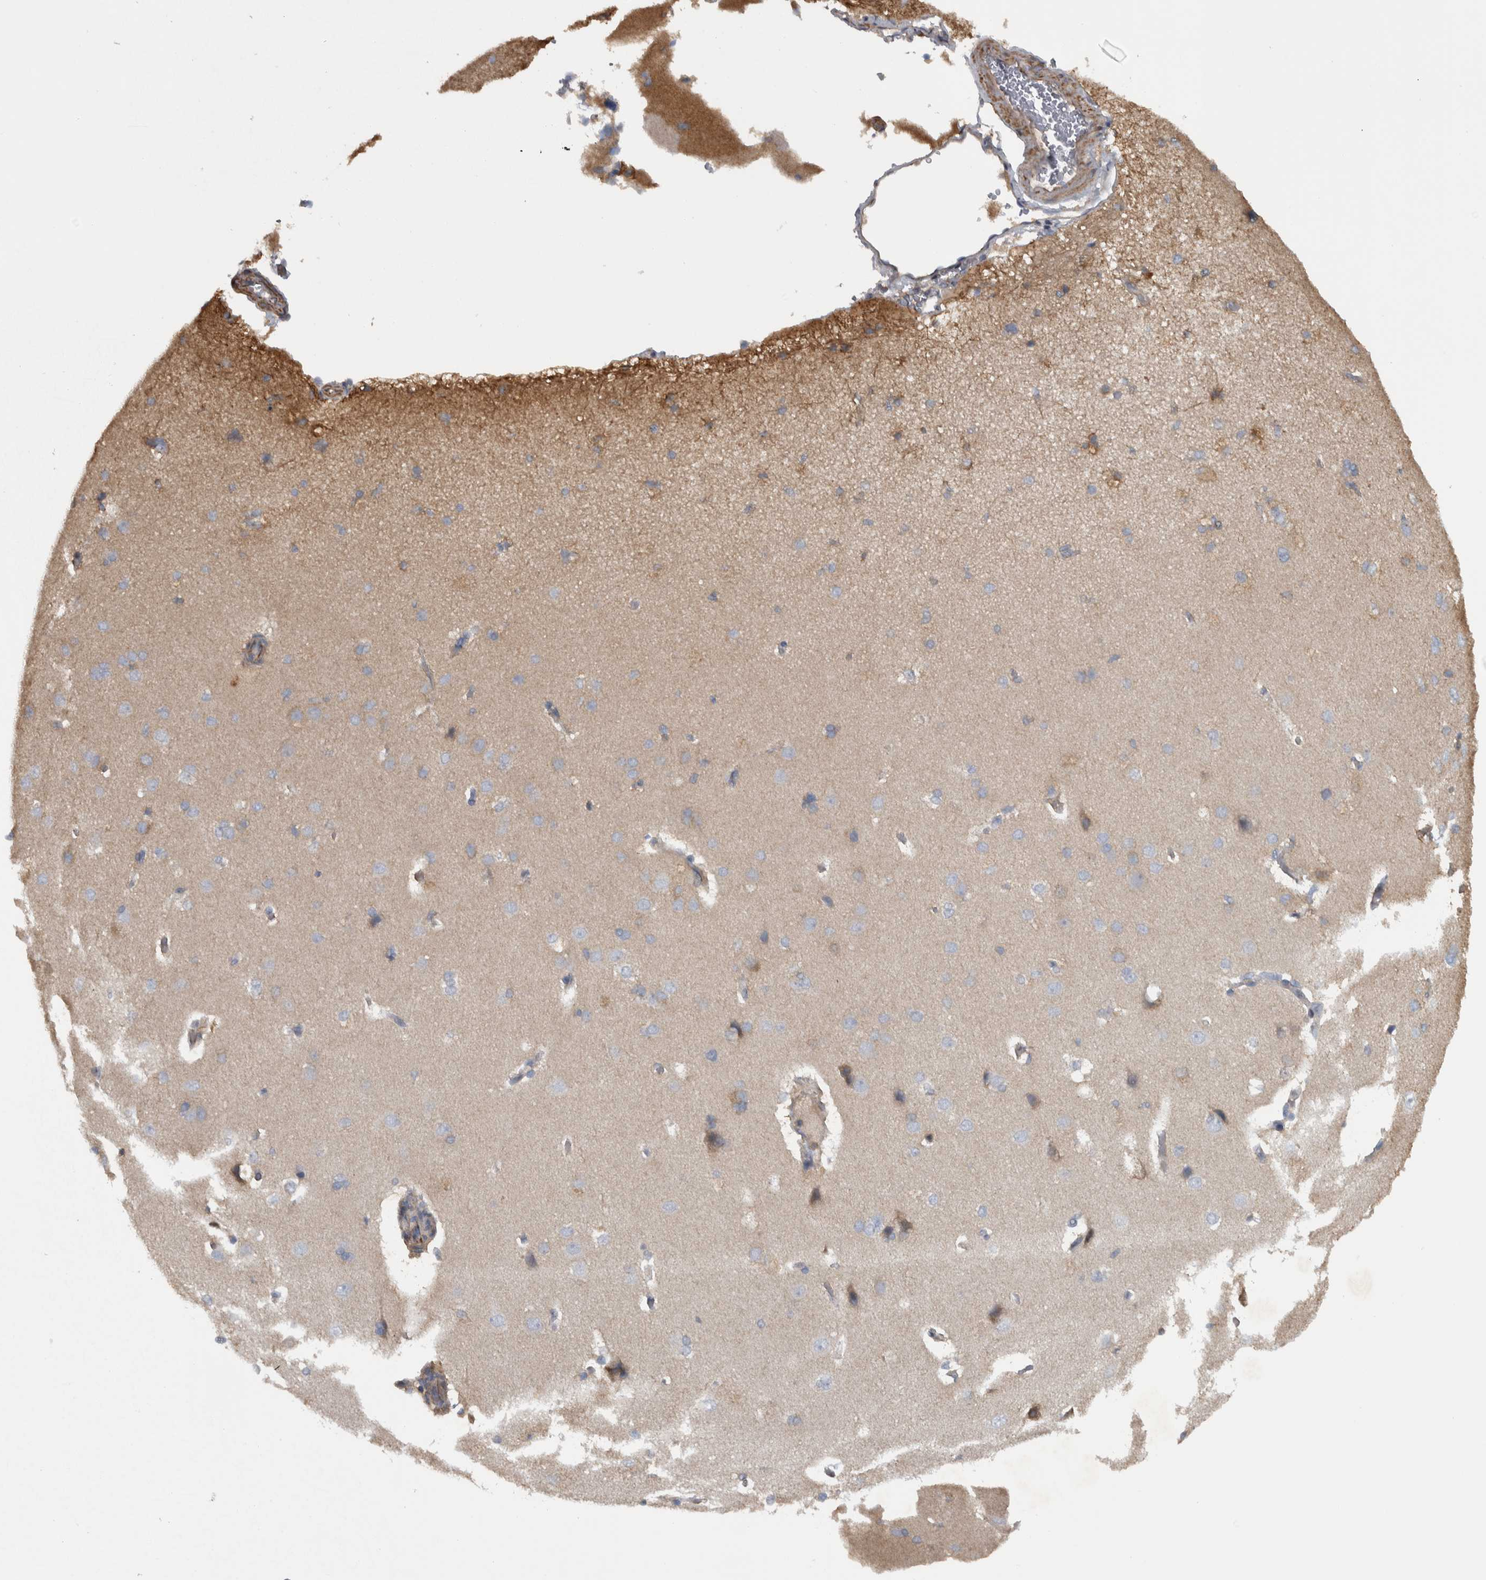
{"staining": {"intensity": "weak", "quantity": ">75%", "location": "cytoplasmic/membranous"}, "tissue": "cerebral cortex", "cell_type": "Endothelial cells", "image_type": "normal", "snomed": [{"axis": "morphology", "description": "Normal tissue, NOS"}, {"axis": "topography", "description": "Cerebral cortex"}], "caption": "Brown immunohistochemical staining in normal cerebral cortex reveals weak cytoplasmic/membranous positivity in about >75% of endothelial cells. The staining was performed using DAB (3,3'-diaminobenzidine) to visualize the protein expression in brown, while the nuclei were stained in blue with hematoxylin (Magnification: 20x).", "gene": "NT5C2", "patient": {"sex": "male", "age": 62}}